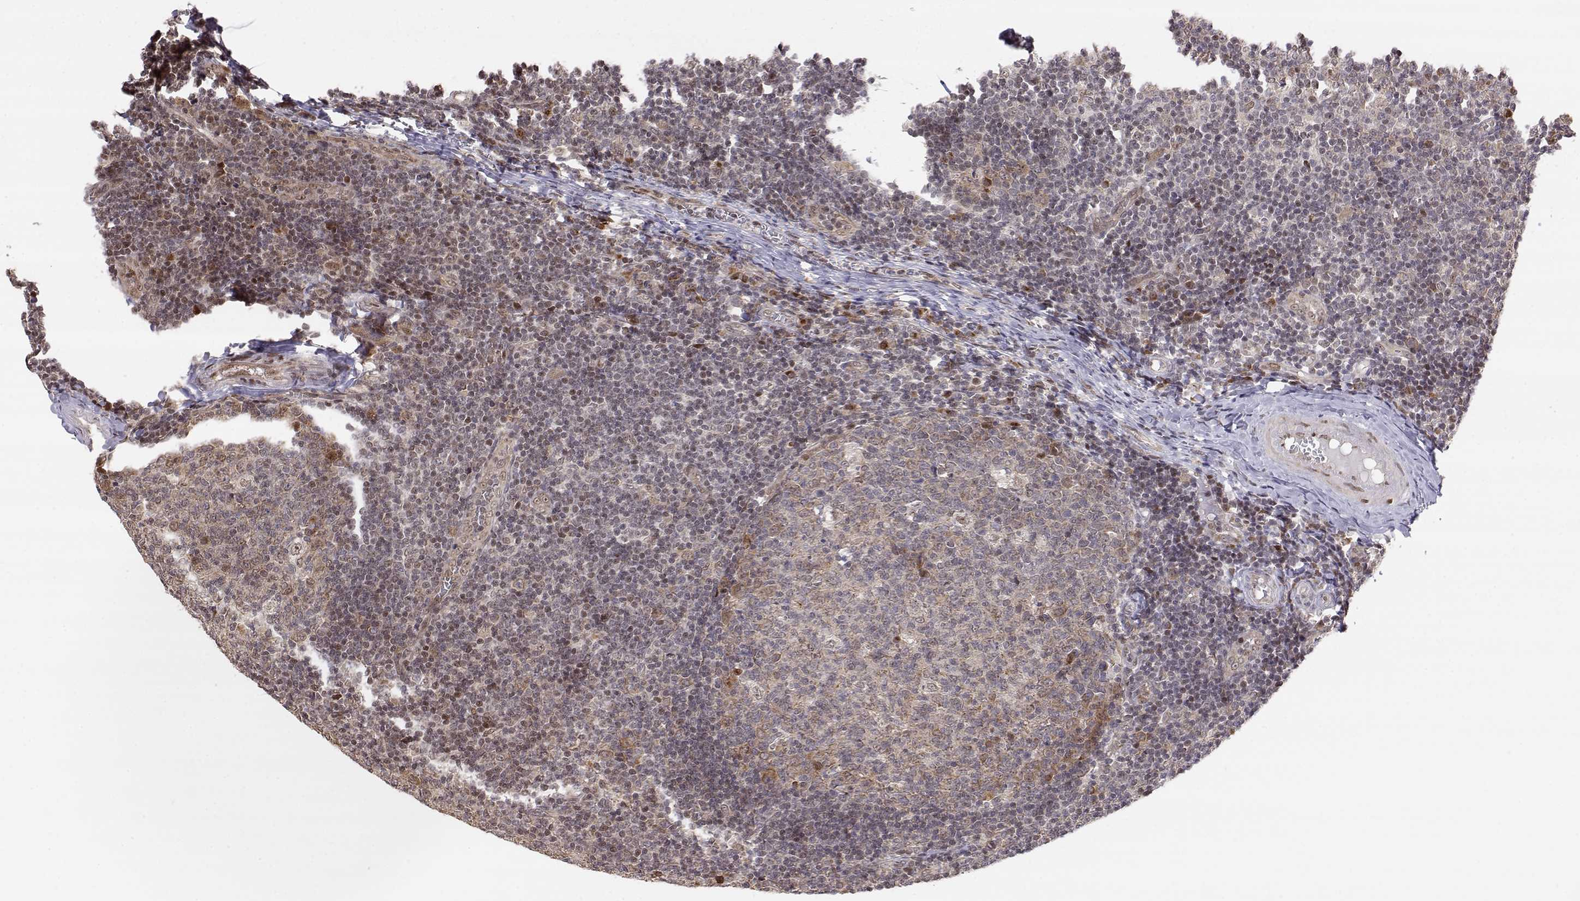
{"staining": {"intensity": "strong", "quantity": "<25%", "location": "cytoplasmic/membranous,nuclear"}, "tissue": "tonsil", "cell_type": "Germinal center cells", "image_type": "normal", "snomed": [{"axis": "morphology", "description": "Normal tissue, NOS"}, {"axis": "topography", "description": "Tonsil"}], "caption": "Immunohistochemistry (IHC) (DAB) staining of benign human tonsil shows strong cytoplasmic/membranous,nuclear protein positivity in about <25% of germinal center cells. The staining was performed using DAB (3,3'-diaminobenzidine), with brown indicating positive protein expression. Nuclei are stained blue with hematoxylin.", "gene": "BRCA1", "patient": {"sex": "female", "age": 13}}